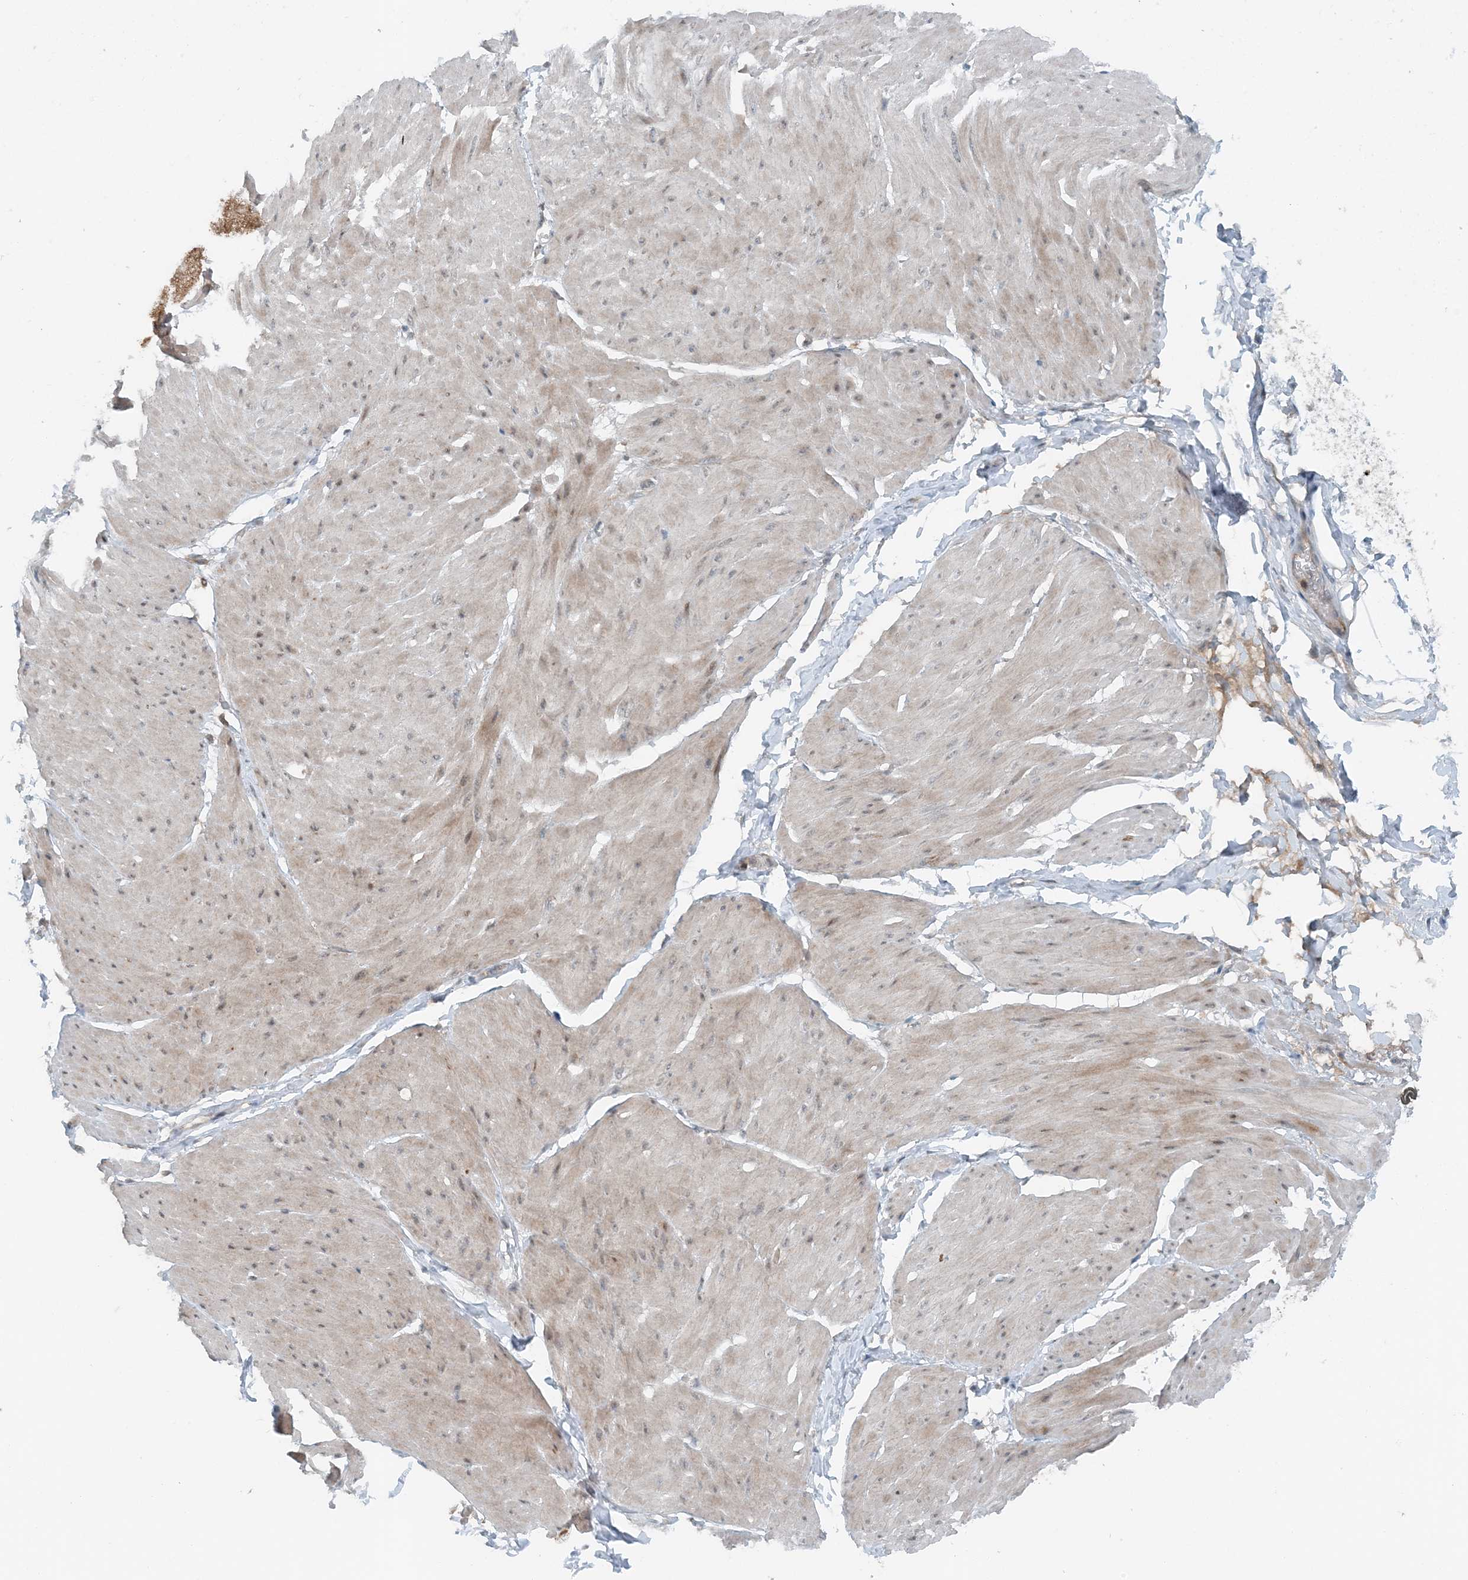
{"staining": {"intensity": "weak", "quantity": ">75%", "location": "cytoplasmic/membranous"}, "tissue": "smooth muscle", "cell_type": "Smooth muscle cells", "image_type": "normal", "snomed": [{"axis": "morphology", "description": "Urothelial carcinoma, High grade"}, {"axis": "topography", "description": "Urinary bladder"}], "caption": "Smooth muscle stained with DAB IHC reveals low levels of weak cytoplasmic/membranous expression in about >75% of smooth muscle cells.", "gene": "MITD1", "patient": {"sex": "male", "age": 46}}